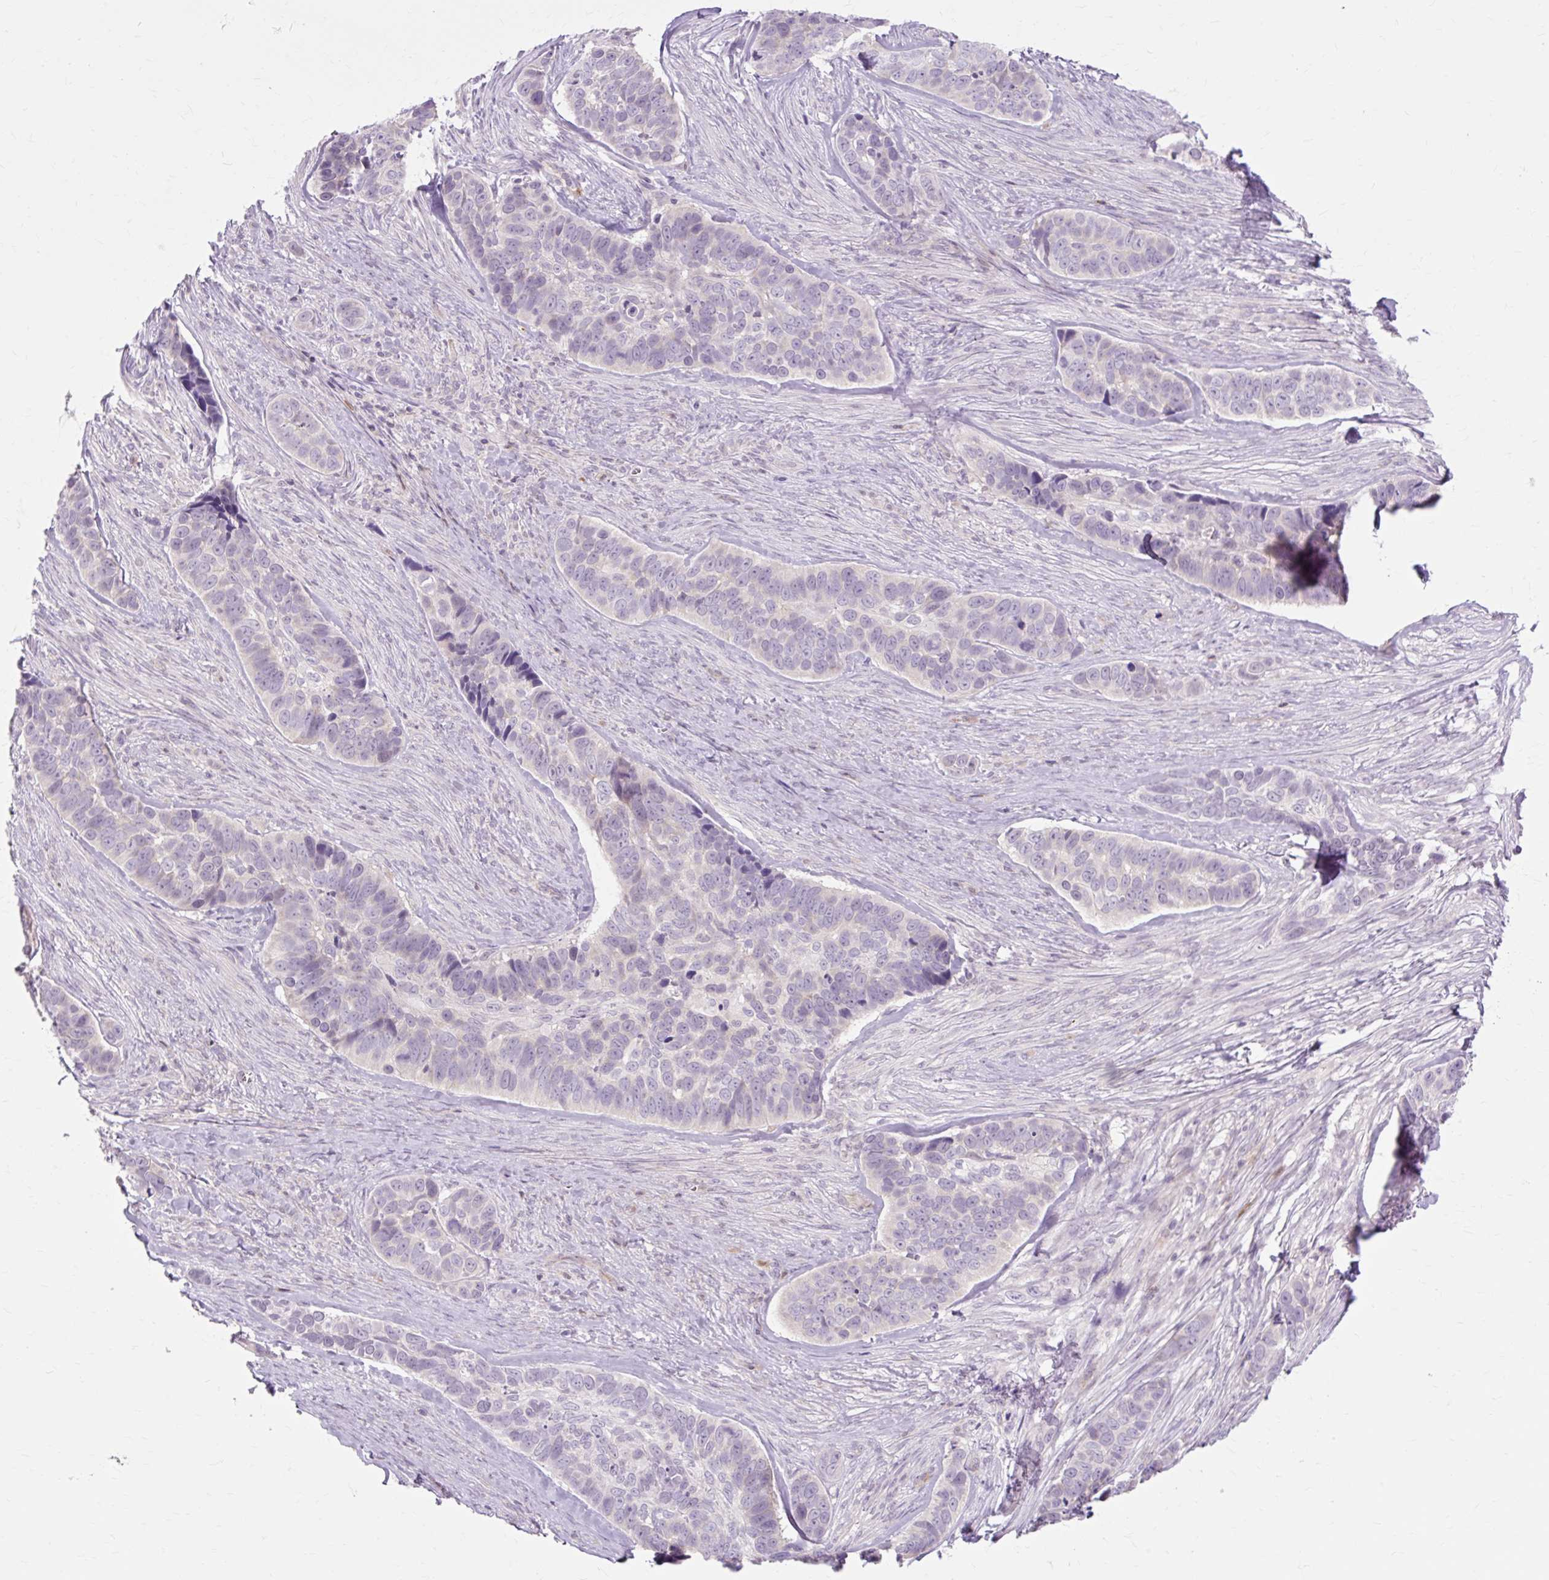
{"staining": {"intensity": "negative", "quantity": "none", "location": "none"}, "tissue": "skin cancer", "cell_type": "Tumor cells", "image_type": "cancer", "snomed": [{"axis": "morphology", "description": "Basal cell carcinoma"}, {"axis": "topography", "description": "Skin"}], "caption": "Tumor cells show no significant protein staining in skin basal cell carcinoma.", "gene": "ZNF35", "patient": {"sex": "female", "age": 82}}